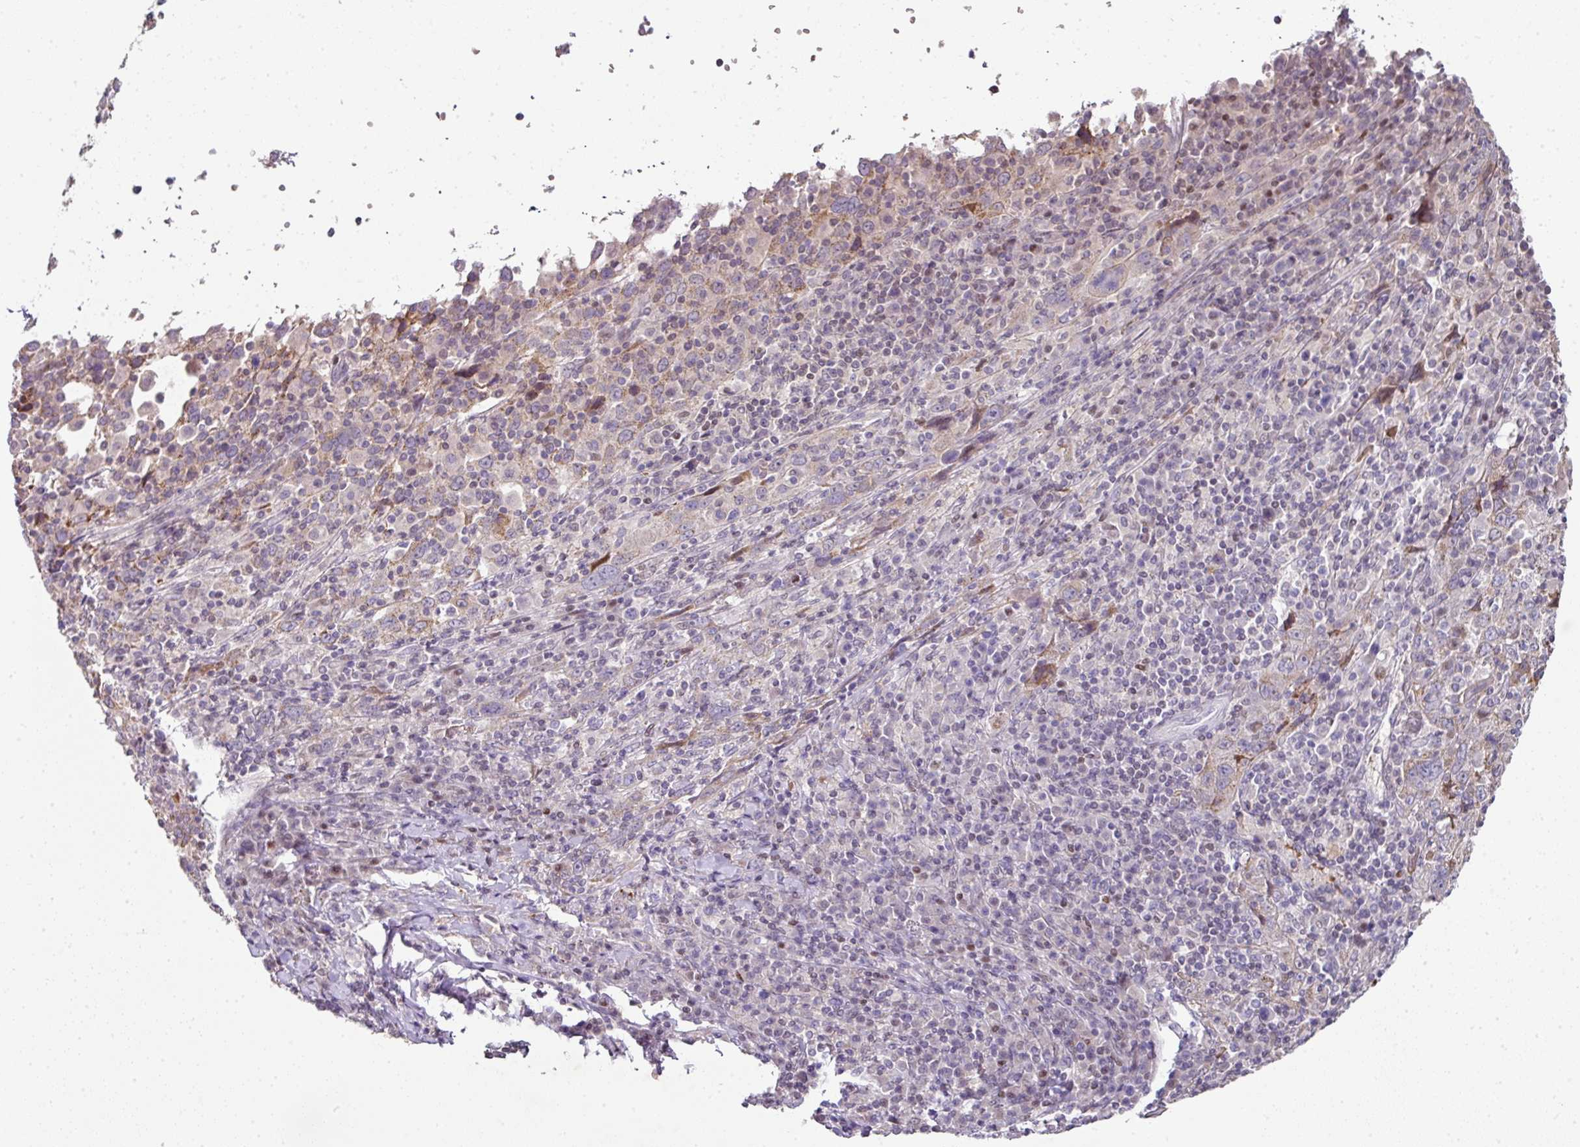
{"staining": {"intensity": "weak", "quantity": "<25%", "location": "cytoplasmic/membranous"}, "tissue": "cervical cancer", "cell_type": "Tumor cells", "image_type": "cancer", "snomed": [{"axis": "morphology", "description": "Squamous cell carcinoma, NOS"}, {"axis": "topography", "description": "Cervix"}], "caption": "Immunohistochemistry (IHC) image of human cervical cancer (squamous cell carcinoma) stained for a protein (brown), which demonstrates no expression in tumor cells. (Brightfield microscopy of DAB immunohistochemistry at high magnification).", "gene": "ANKRD18A", "patient": {"sex": "female", "age": 46}}